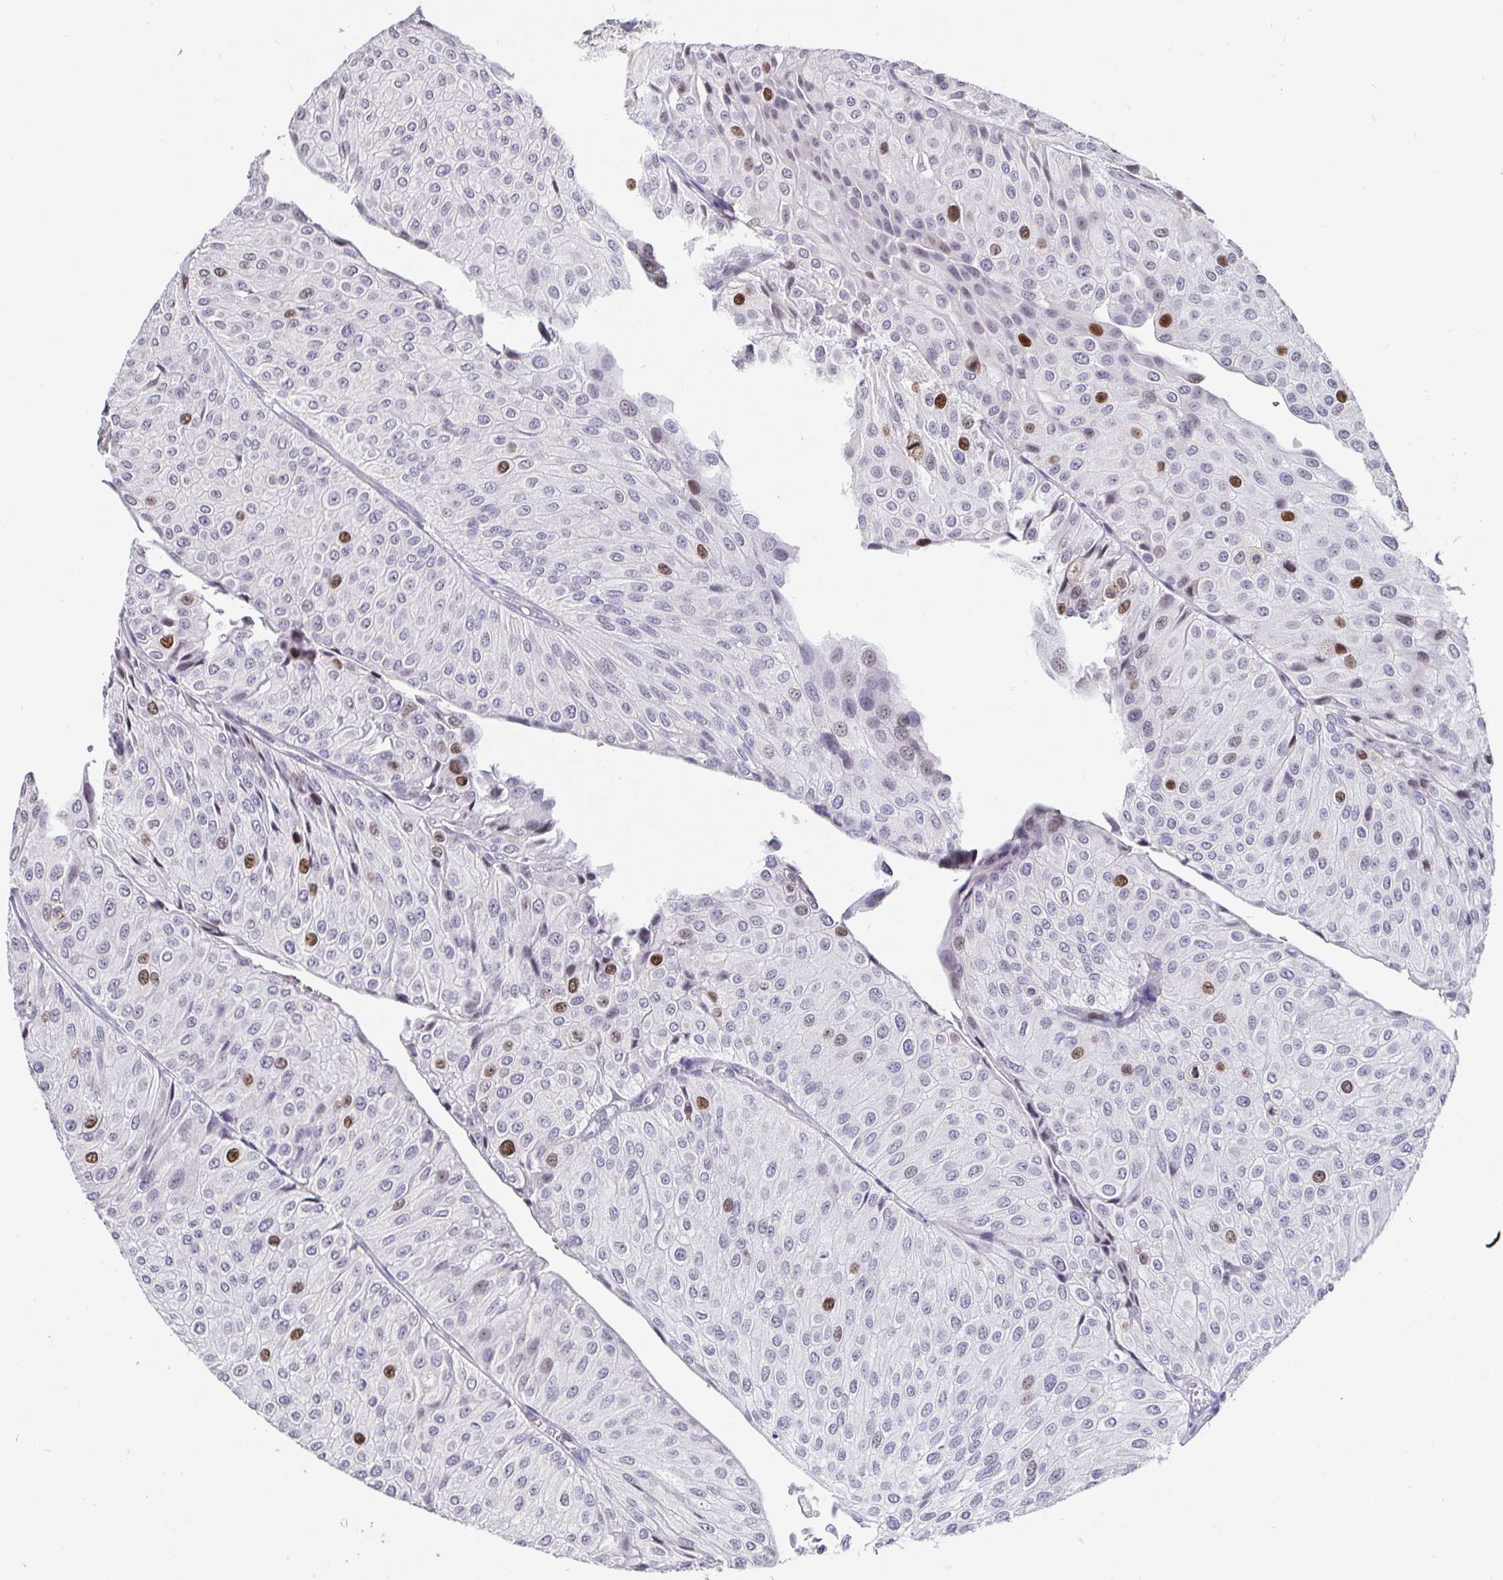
{"staining": {"intensity": "strong", "quantity": "<25%", "location": "nuclear"}, "tissue": "urothelial cancer", "cell_type": "Tumor cells", "image_type": "cancer", "snomed": [{"axis": "morphology", "description": "Urothelial carcinoma, NOS"}, {"axis": "topography", "description": "Urinary bladder"}], "caption": "Protein staining of transitional cell carcinoma tissue exhibits strong nuclear expression in about <25% of tumor cells.", "gene": "ANLN", "patient": {"sex": "male", "age": 67}}